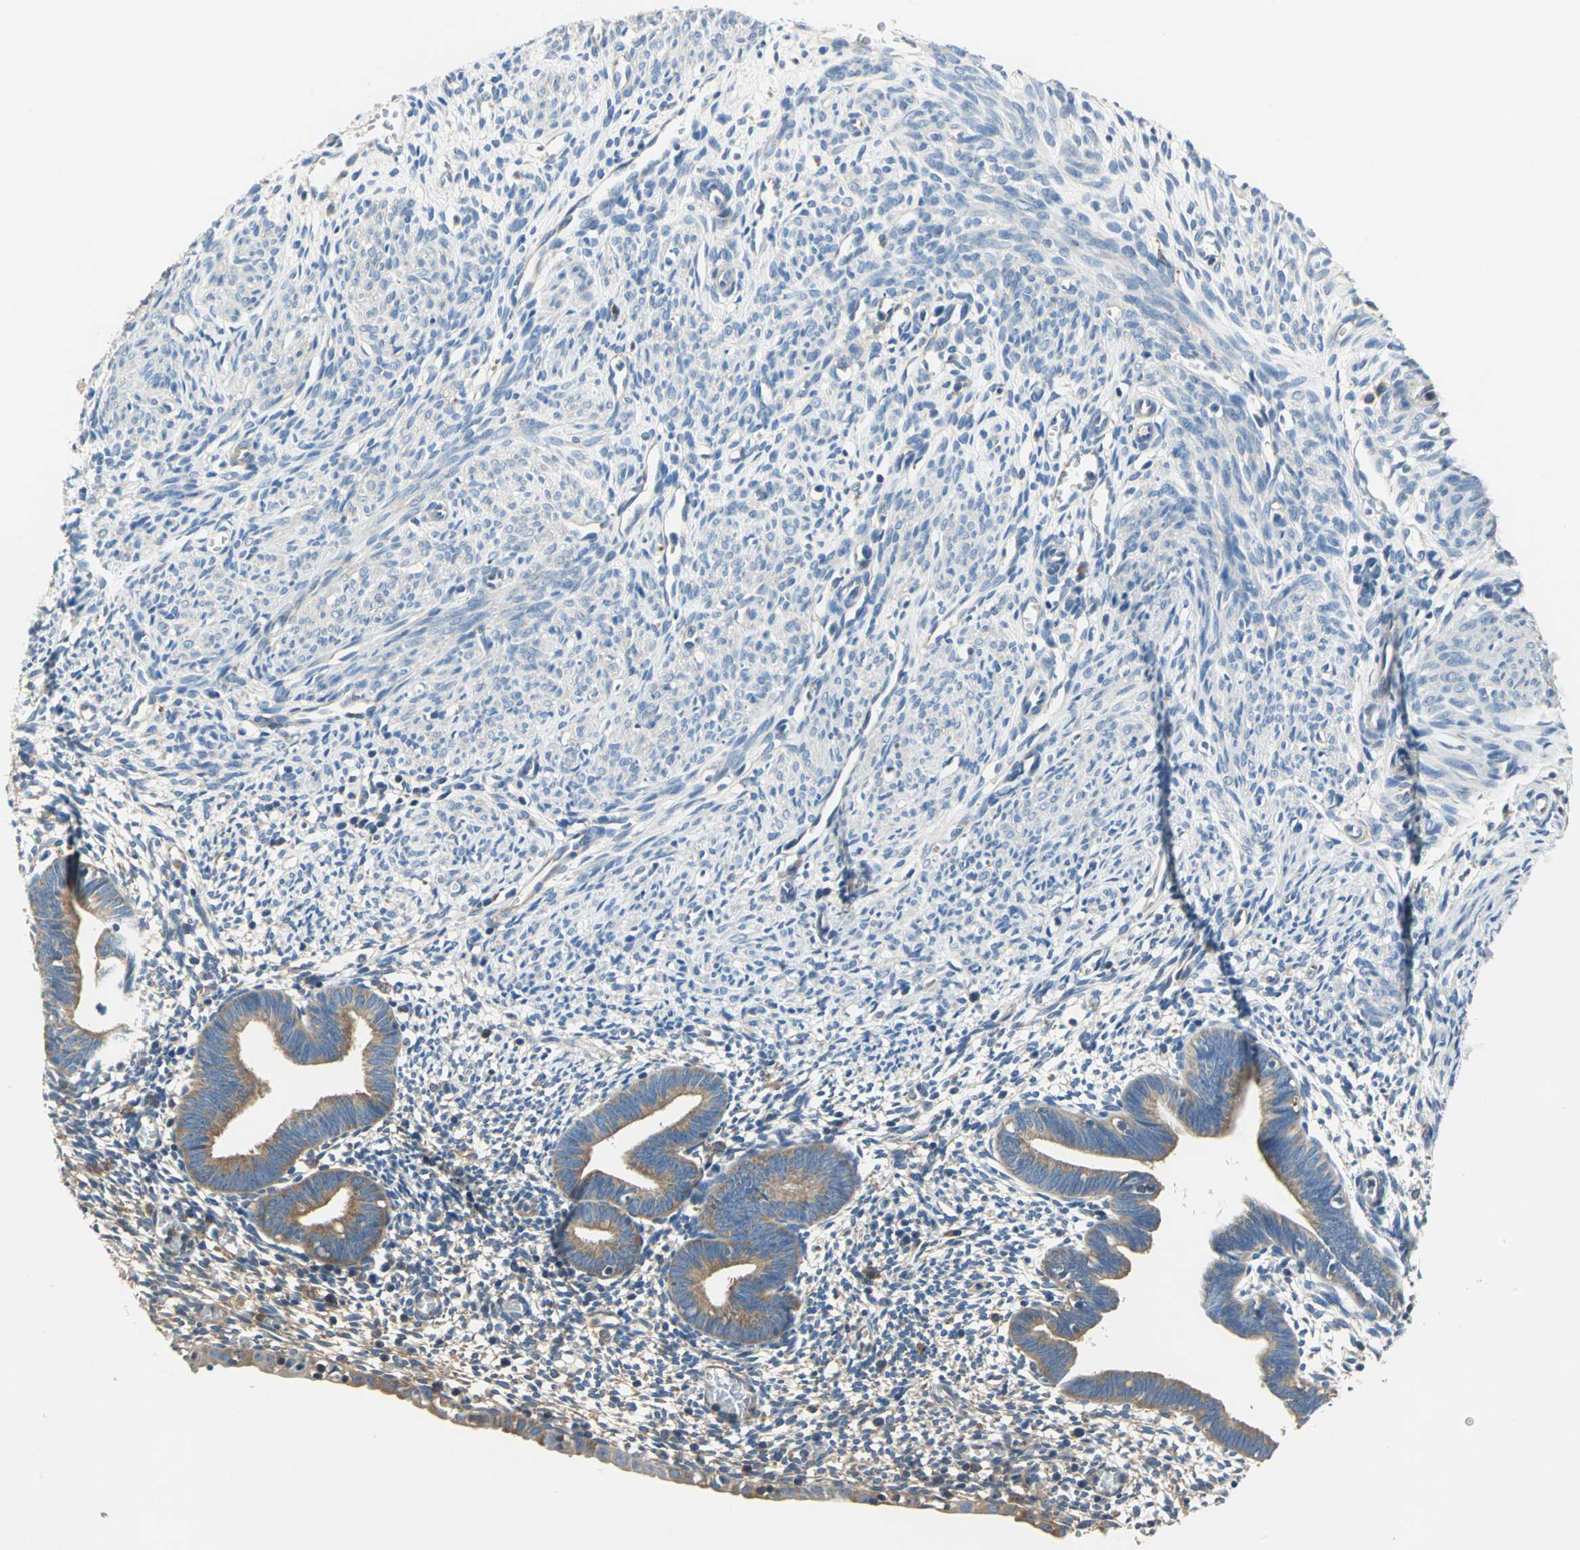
{"staining": {"intensity": "weak", "quantity": "25%-75%", "location": "cytoplasmic/membranous"}, "tissue": "endometrium", "cell_type": "Cells in endometrial stroma", "image_type": "normal", "snomed": [{"axis": "morphology", "description": "Normal tissue, NOS"}, {"axis": "morphology", "description": "Atrophy, NOS"}, {"axis": "topography", "description": "Uterus"}, {"axis": "topography", "description": "Endometrium"}], "caption": "Endometrium stained with DAB immunohistochemistry (IHC) demonstrates low levels of weak cytoplasmic/membranous positivity in approximately 25%-75% of cells in endometrial stroma. The protein of interest is stained brown, and the nuclei are stained in blue (DAB (3,3'-diaminobenzidine) IHC with brightfield microscopy, high magnification).", "gene": "DDX3X", "patient": {"sex": "female", "age": 68}}